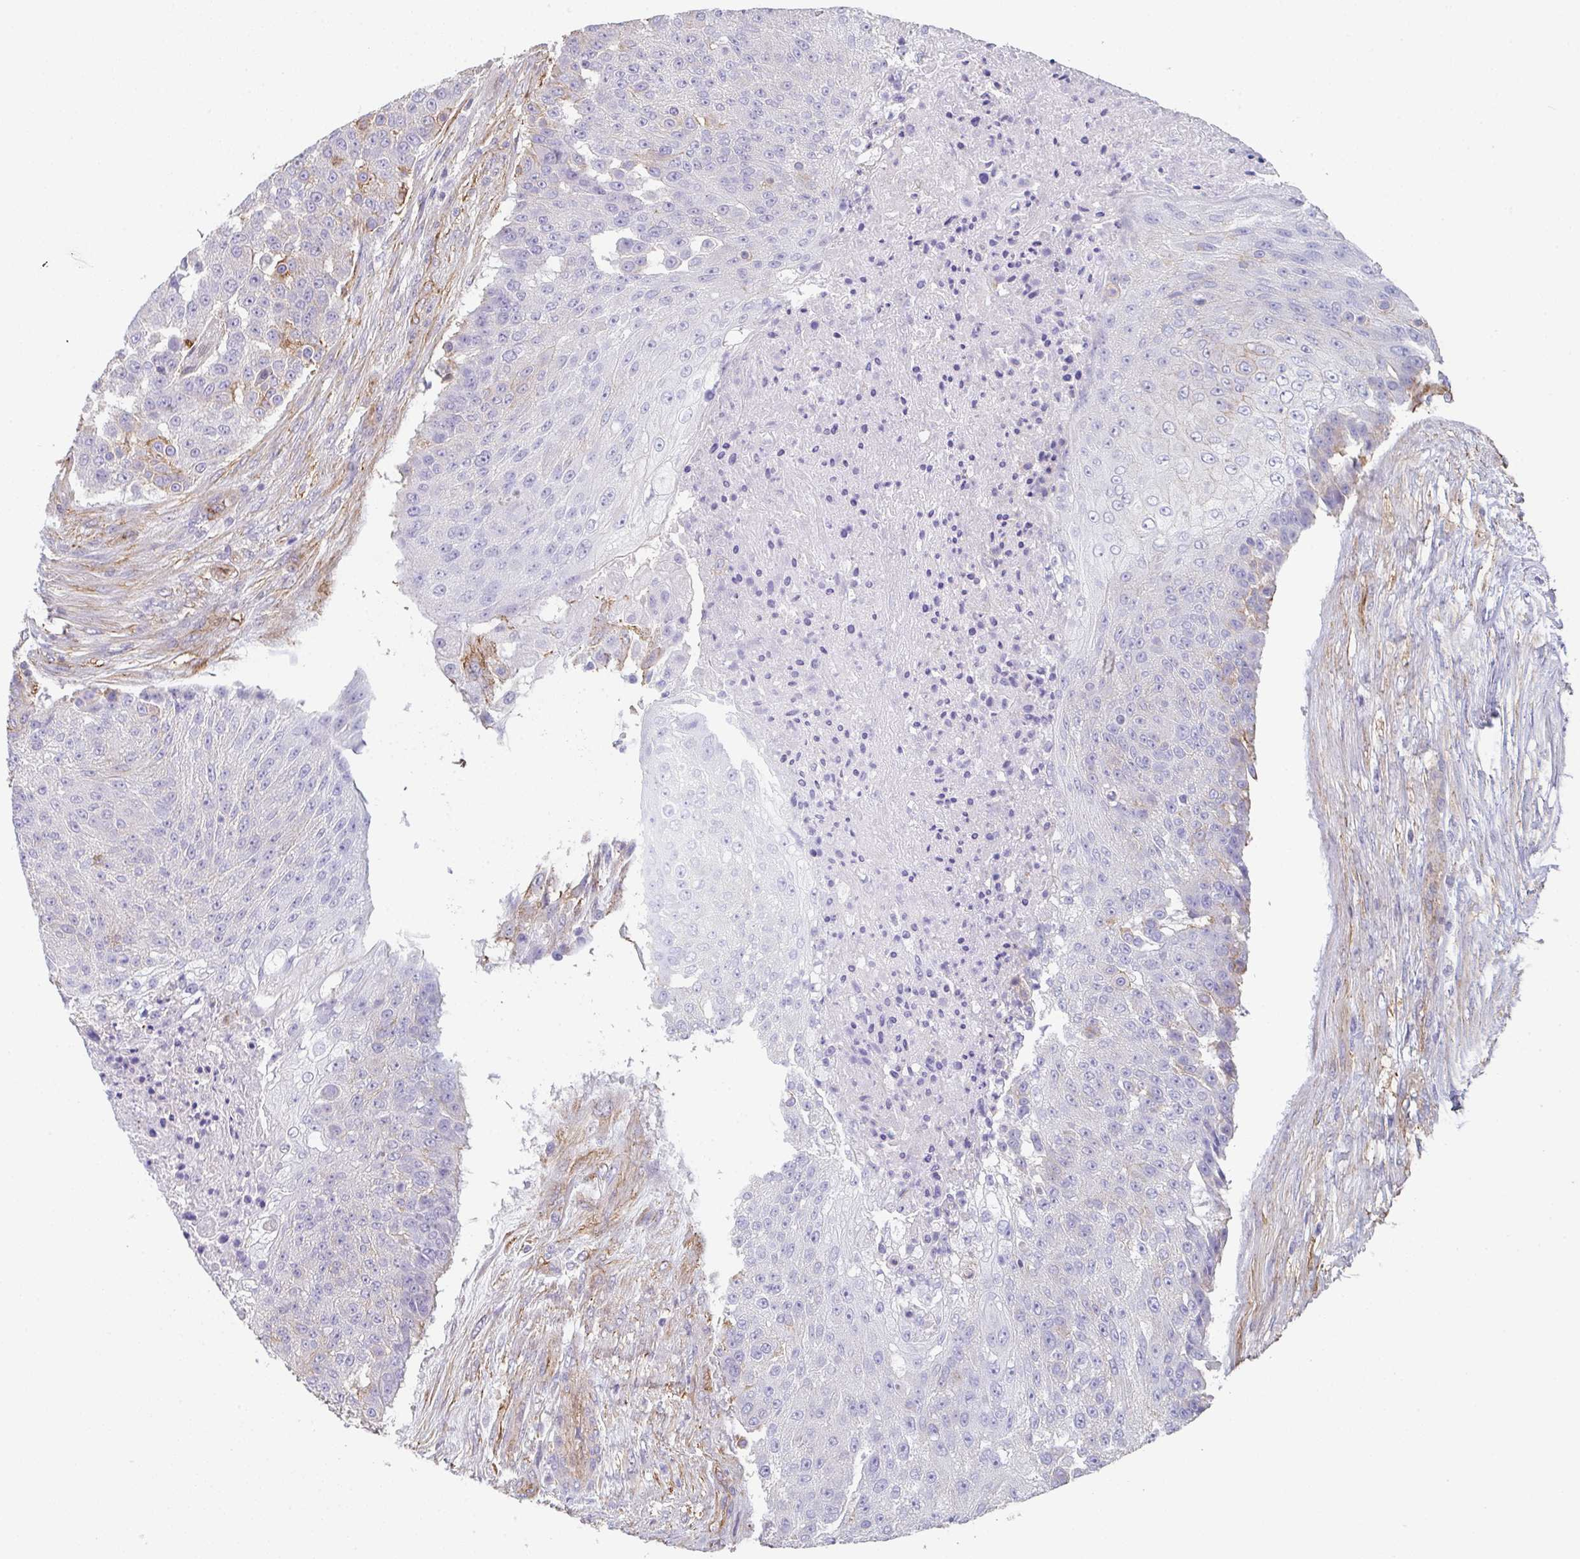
{"staining": {"intensity": "moderate", "quantity": "<25%", "location": "cytoplasmic/membranous"}, "tissue": "urothelial cancer", "cell_type": "Tumor cells", "image_type": "cancer", "snomed": [{"axis": "morphology", "description": "Urothelial carcinoma, High grade"}, {"axis": "topography", "description": "Urinary bladder"}], "caption": "Urothelial cancer stained with a brown dye exhibits moderate cytoplasmic/membranous positive staining in approximately <25% of tumor cells.", "gene": "DBN1", "patient": {"sex": "female", "age": 63}}